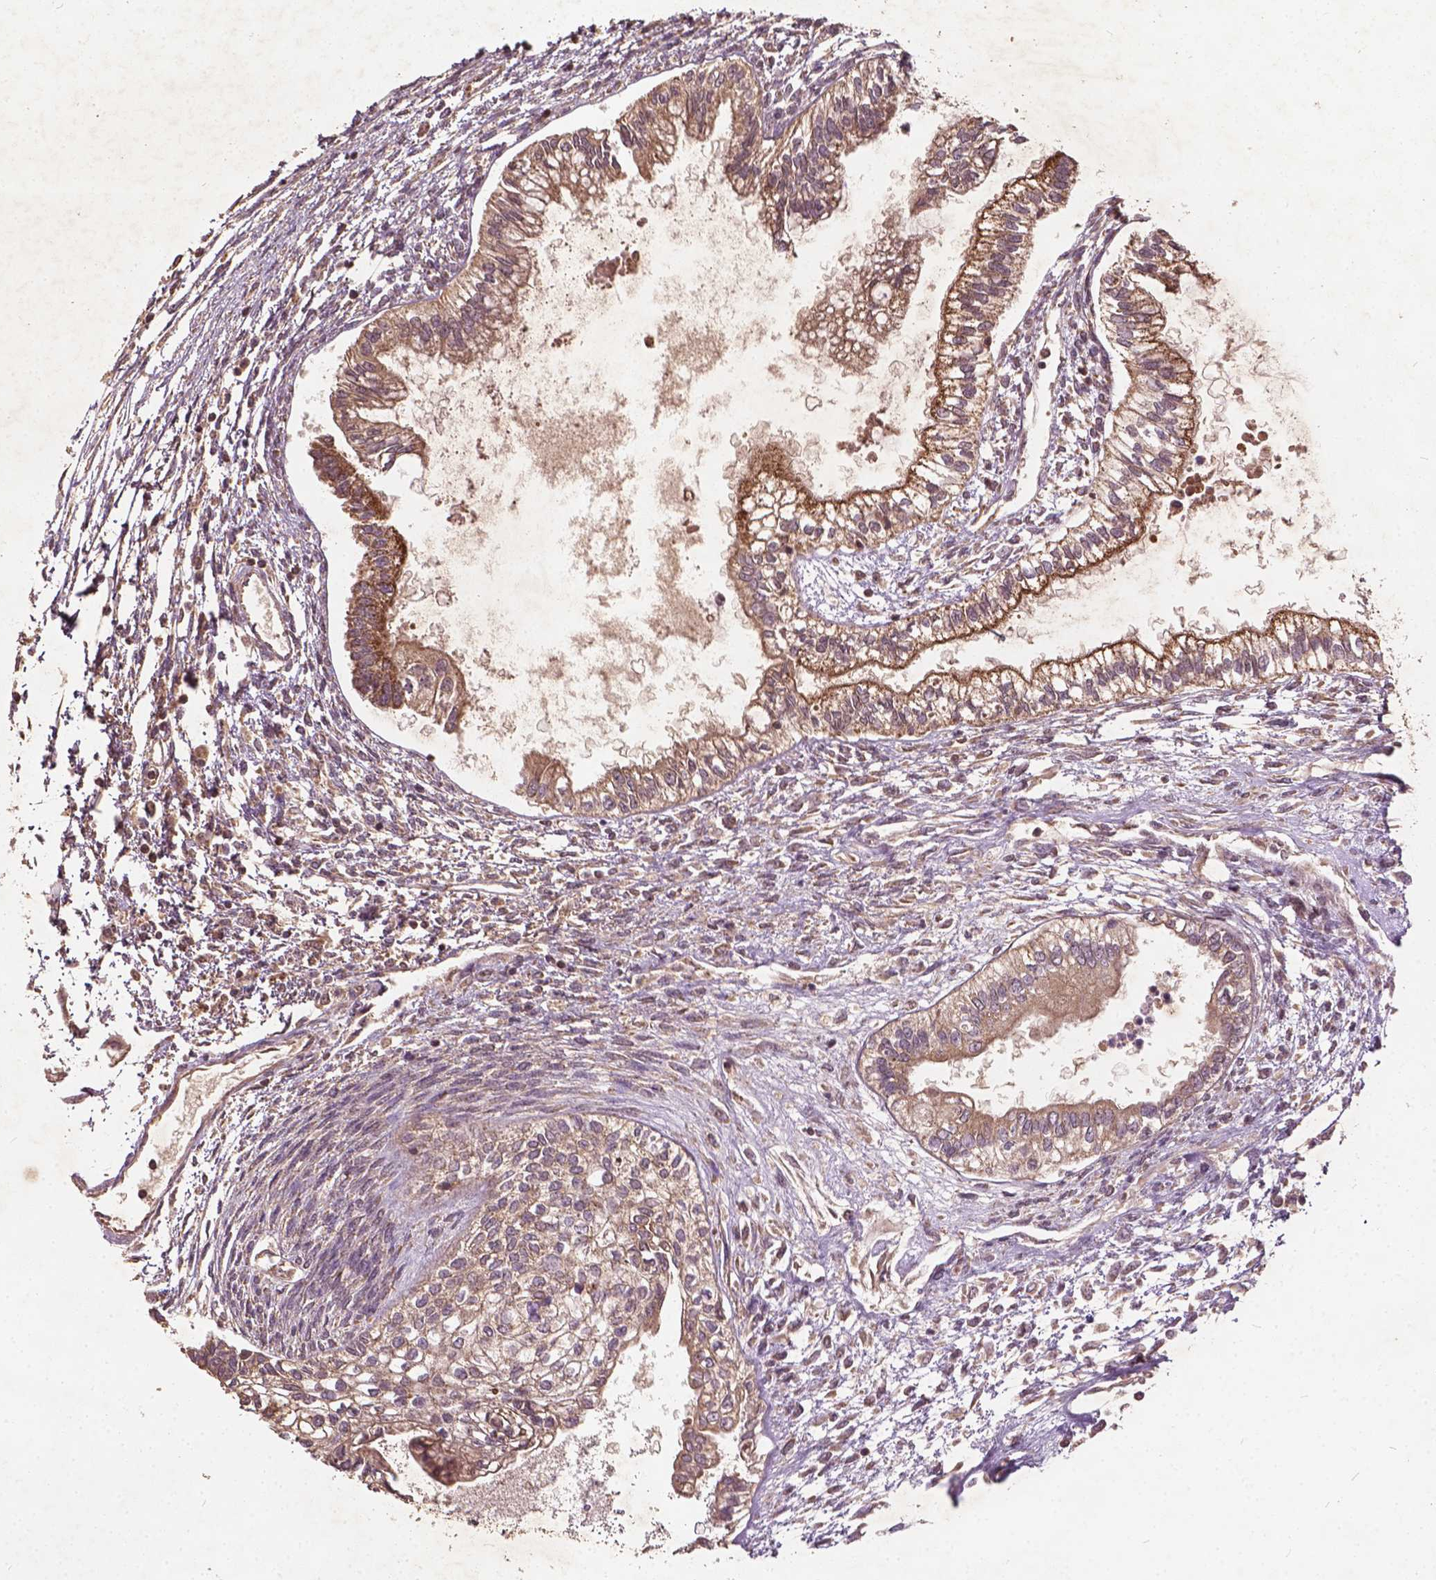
{"staining": {"intensity": "moderate", "quantity": ">75%", "location": "cytoplasmic/membranous"}, "tissue": "testis cancer", "cell_type": "Tumor cells", "image_type": "cancer", "snomed": [{"axis": "morphology", "description": "Carcinoma, Embryonal, NOS"}, {"axis": "topography", "description": "Testis"}], "caption": "A brown stain shows moderate cytoplasmic/membranous expression of a protein in human testis embryonal carcinoma tumor cells.", "gene": "UBXN2A", "patient": {"sex": "male", "age": 37}}